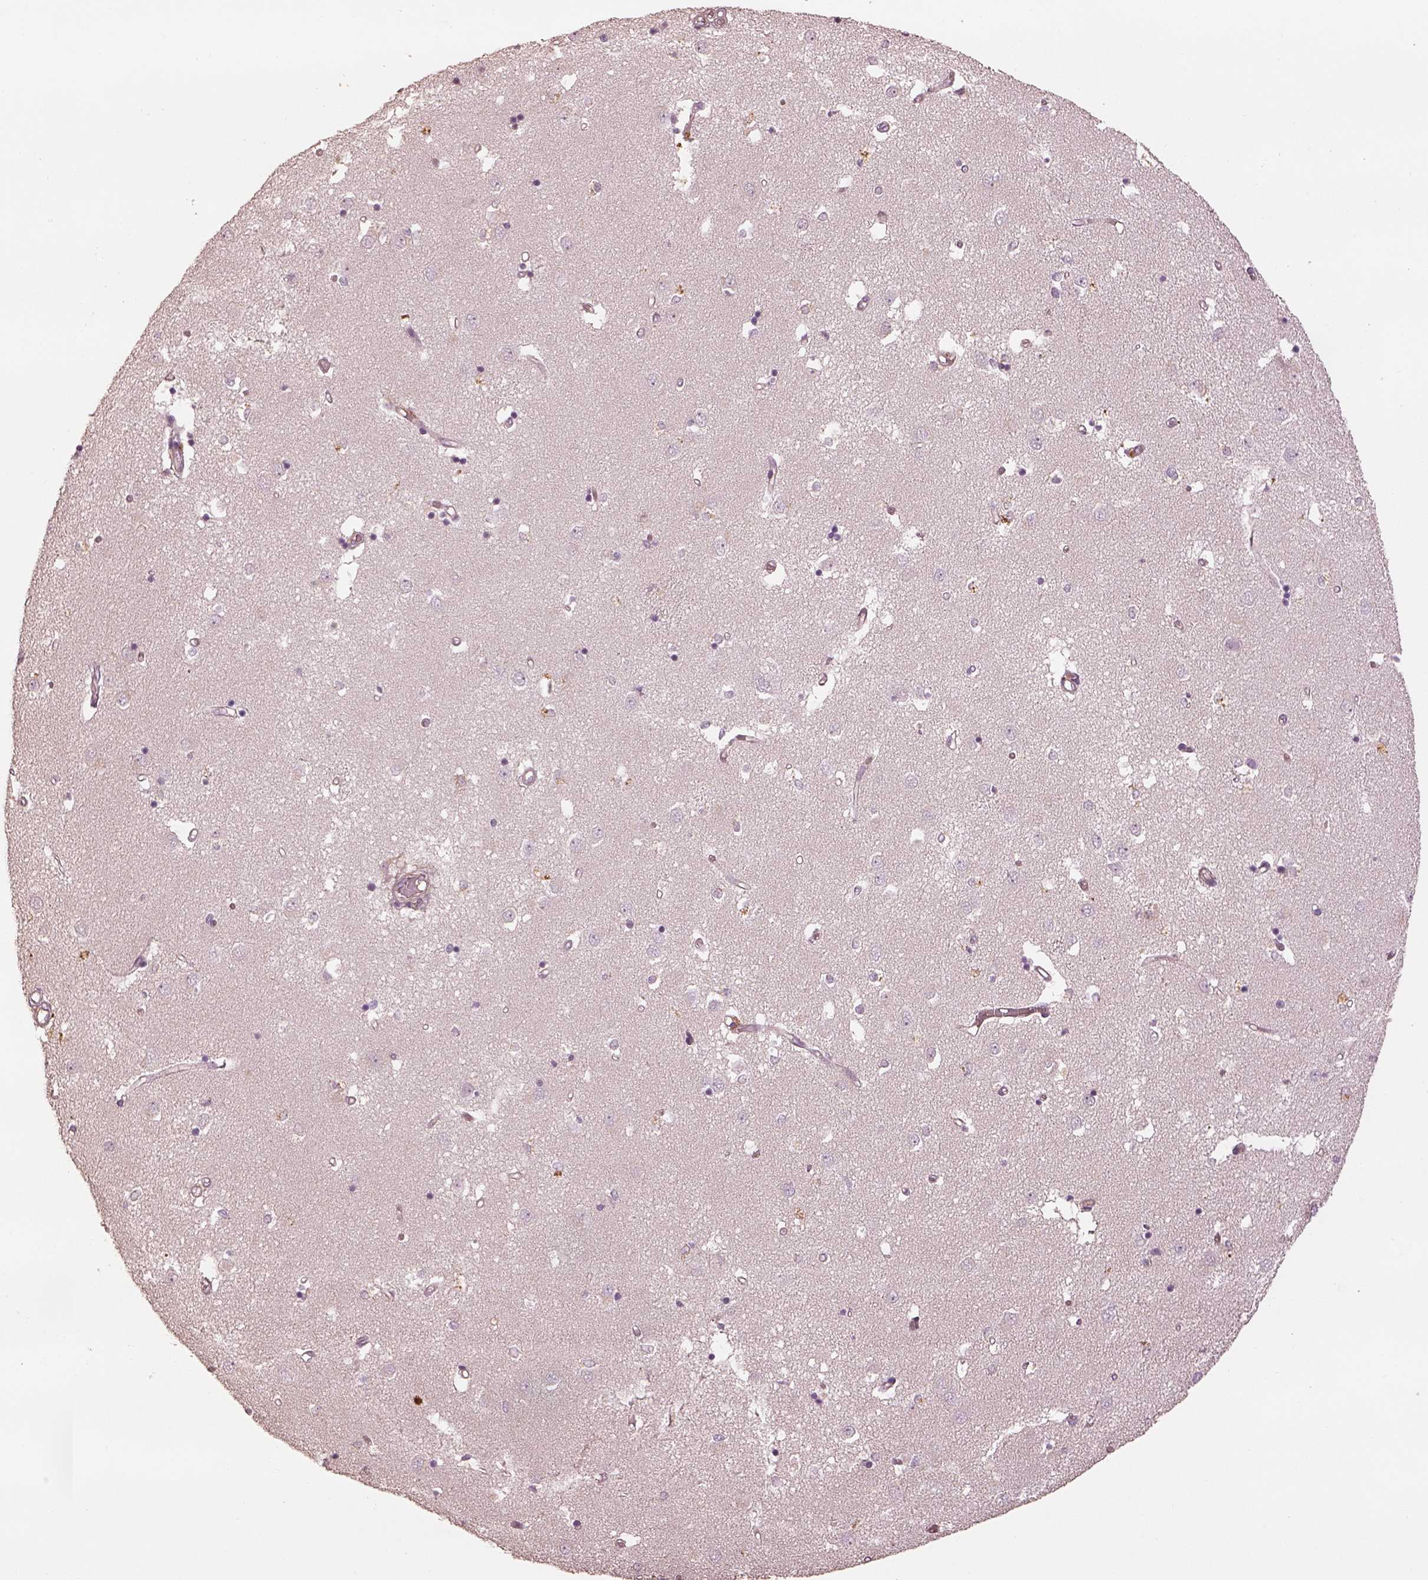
{"staining": {"intensity": "negative", "quantity": "none", "location": "none"}, "tissue": "caudate", "cell_type": "Glial cells", "image_type": "normal", "snomed": [{"axis": "morphology", "description": "Normal tissue, NOS"}, {"axis": "topography", "description": "Lateral ventricle wall"}], "caption": "Glial cells show no significant protein positivity in normal caudate.", "gene": "OTOGL", "patient": {"sex": "male", "age": 54}}